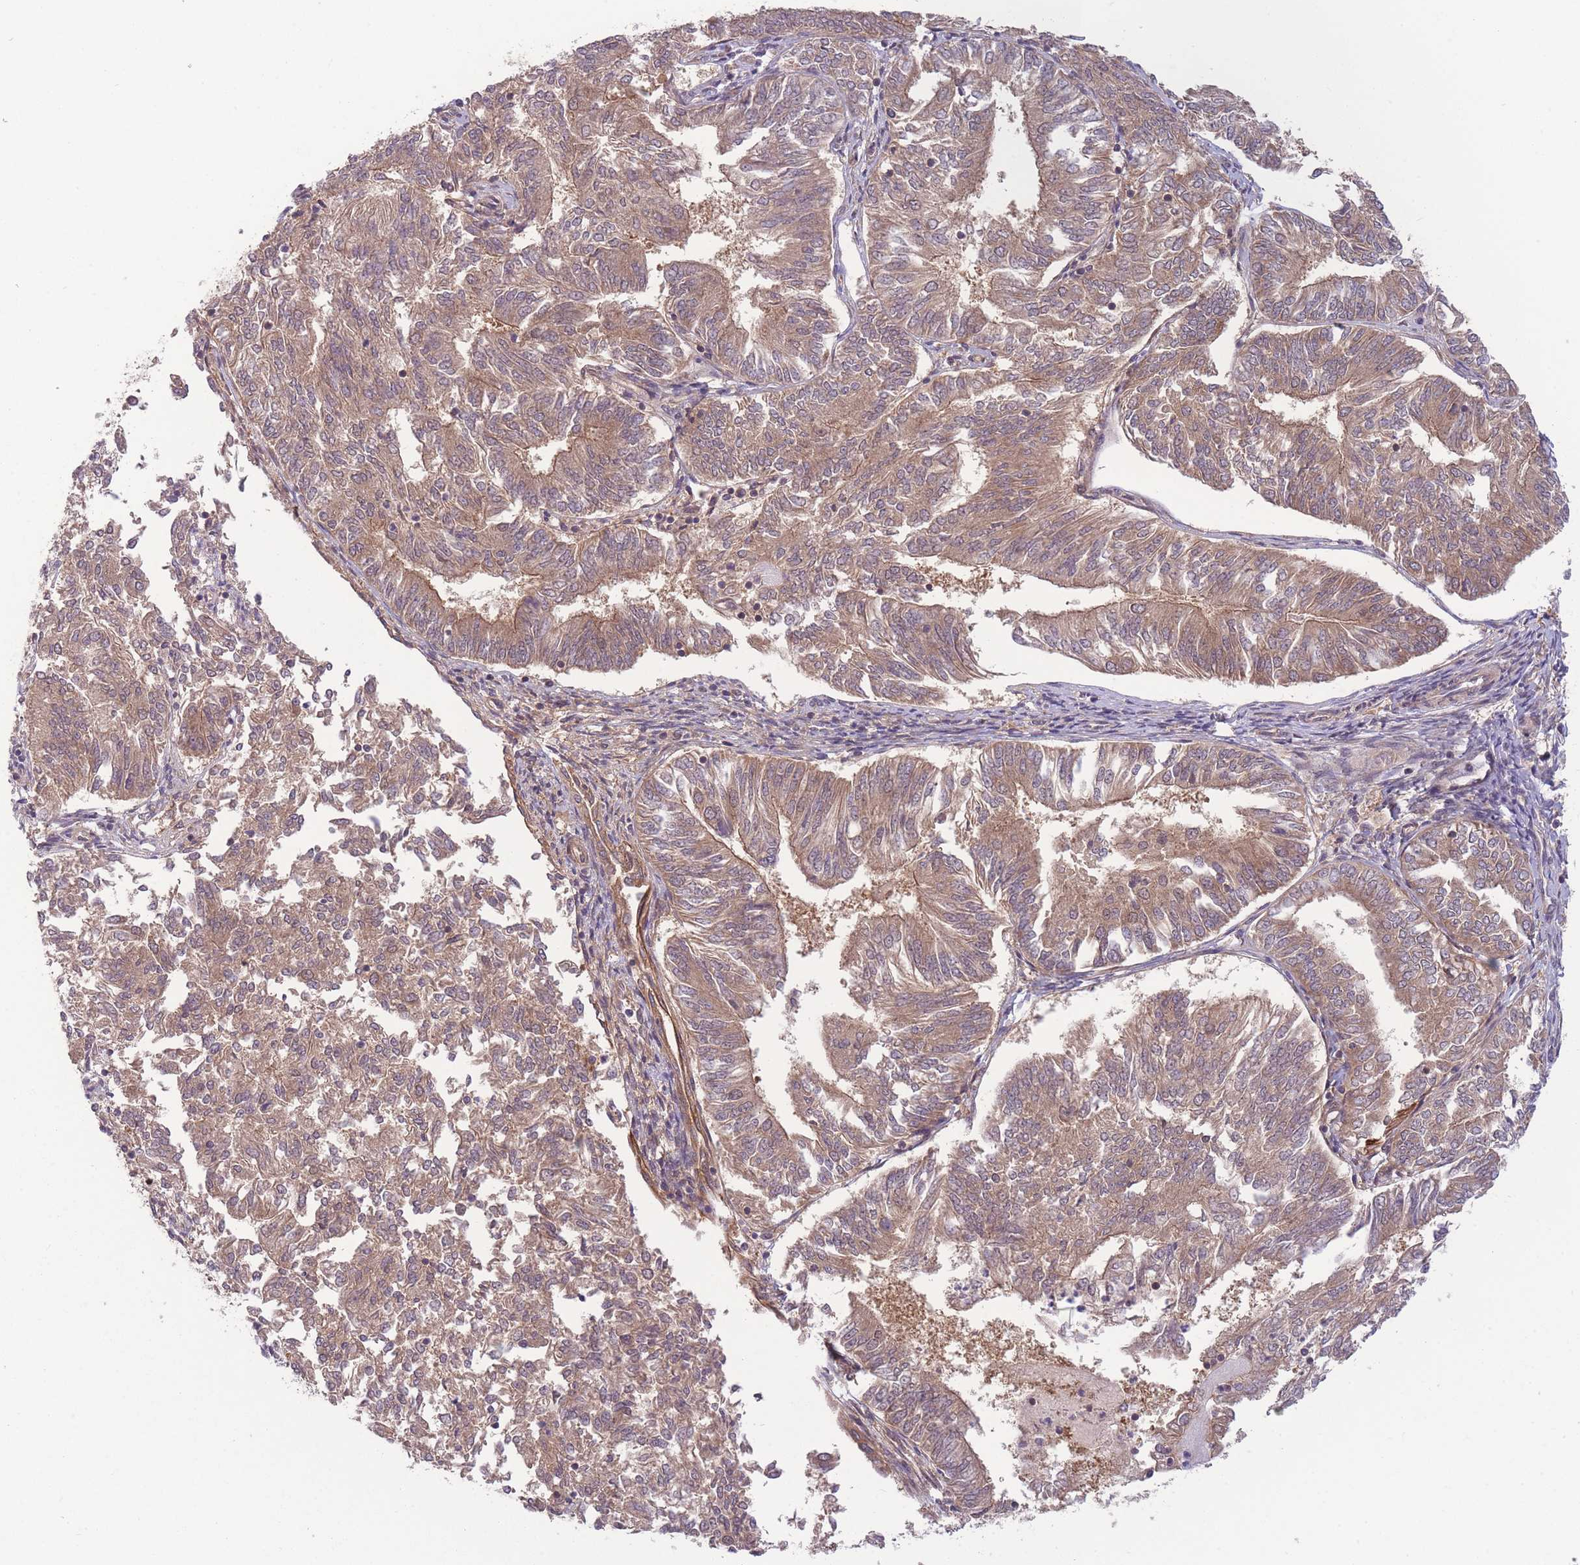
{"staining": {"intensity": "moderate", "quantity": ">75%", "location": "cytoplasmic/membranous"}, "tissue": "endometrial cancer", "cell_type": "Tumor cells", "image_type": "cancer", "snomed": [{"axis": "morphology", "description": "Adenocarcinoma, NOS"}, {"axis": "topography", "description": "Endometrium"}], "caption": "Protein analysis of endometrial cancer tissue demonstrates moderate cytoplasmic/membranous expression in about >75% of tumor cells.", "gene": "PFDN6", "patient": {"sex": "female", "age": 58}}